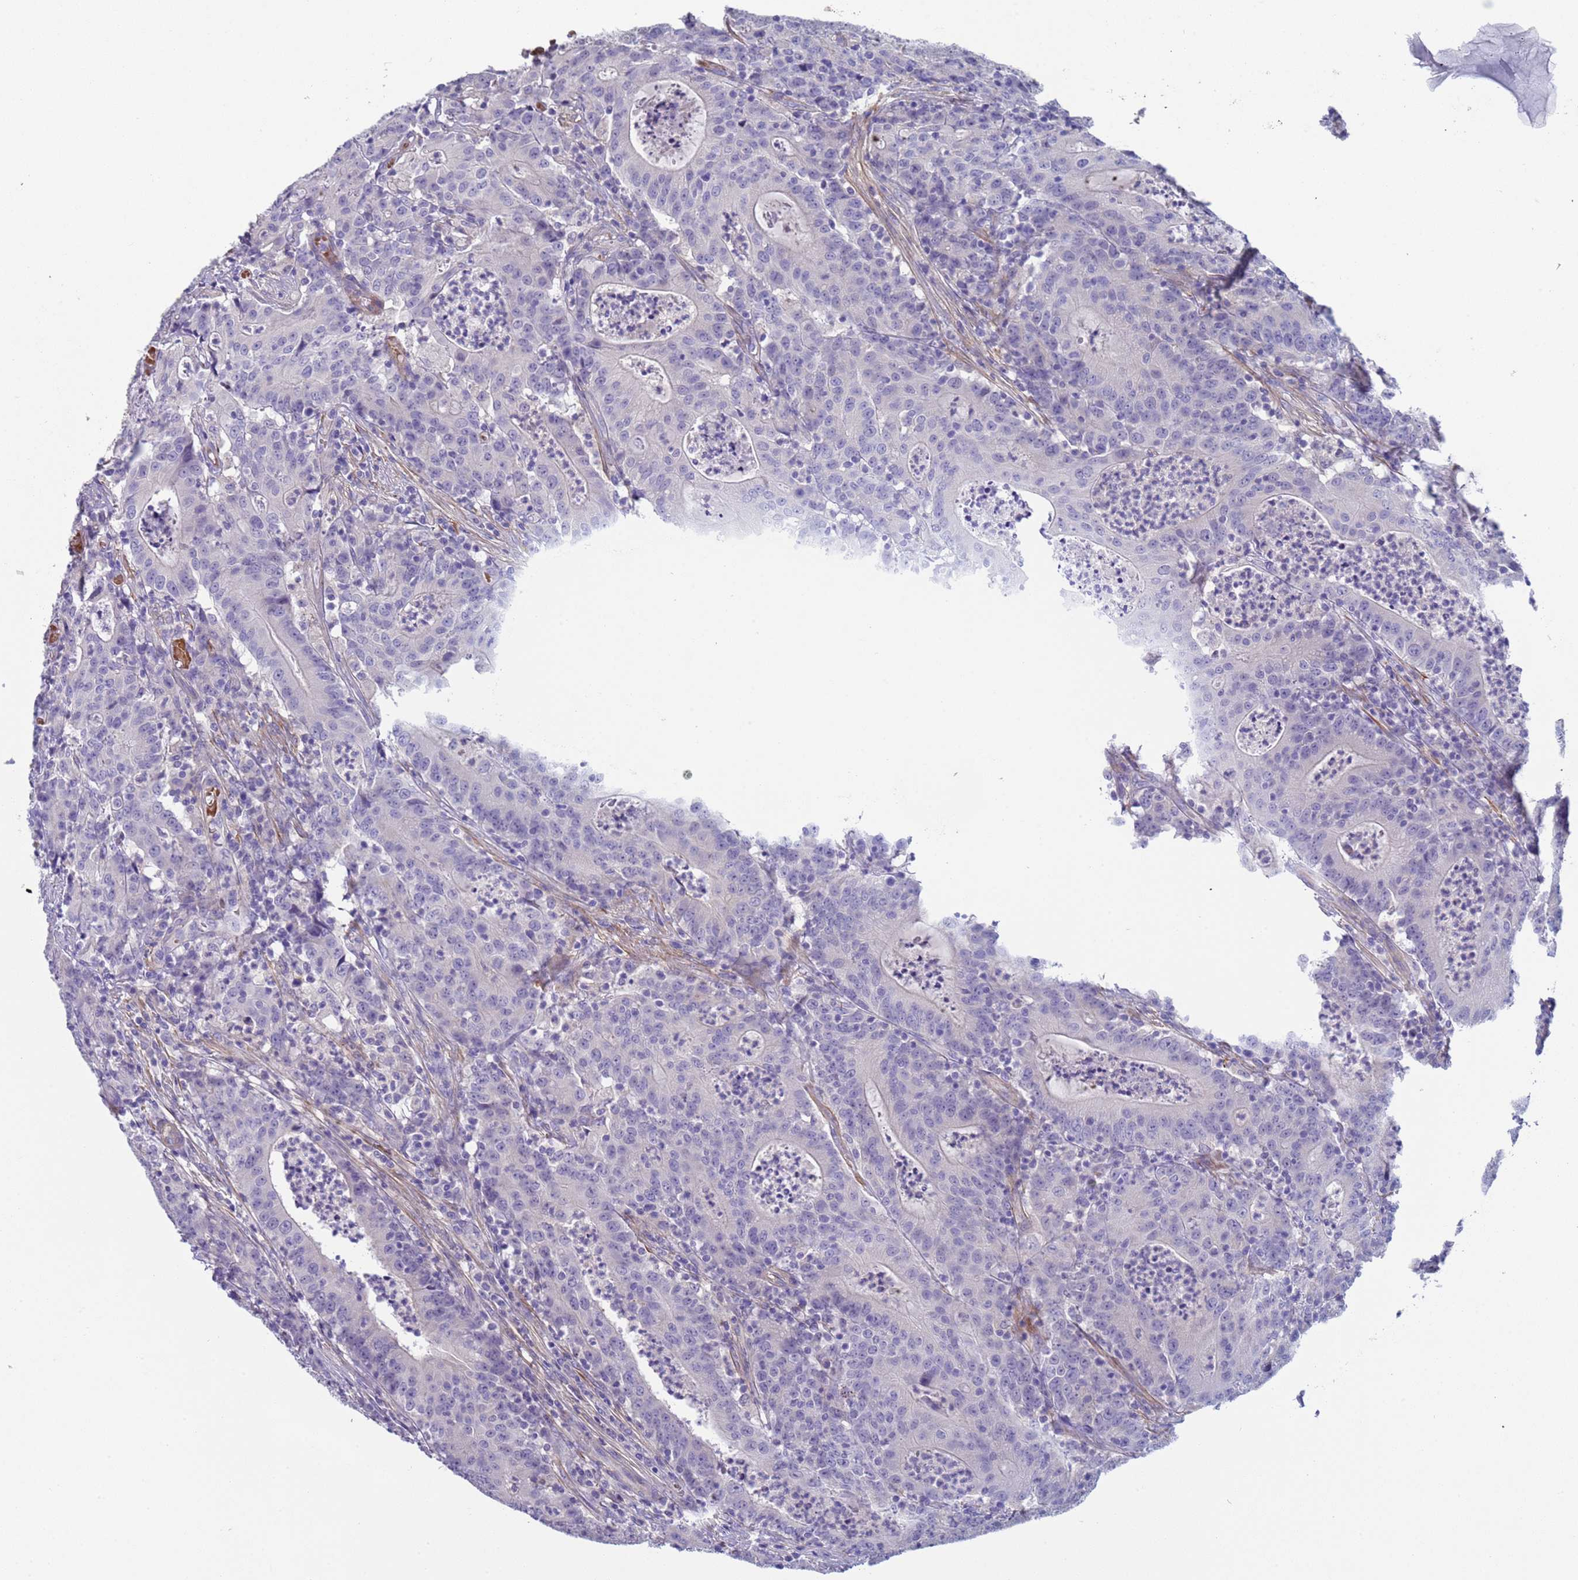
{"staining": {"intensity": "negative", "quantity": "none", "location": "none"}, "tissue": "colorectal cancer", "cell_type": "Tumor cells", "image_type": "cancer", "snomed": [{"axis": "morphology", "description": "Adenocarcinoma, NOS"}, {"axis": "topography", "description": "Colon"}], "caption": "This is a histopathology image of immunohistochemistry staining of colorectal cancer, which shows no positivity in tumor cells. (Brightfield microscopy of DAB IHC at high magnification).", "gene": "KBTBD3", "patient": {"sex": "male", "age": 83}}